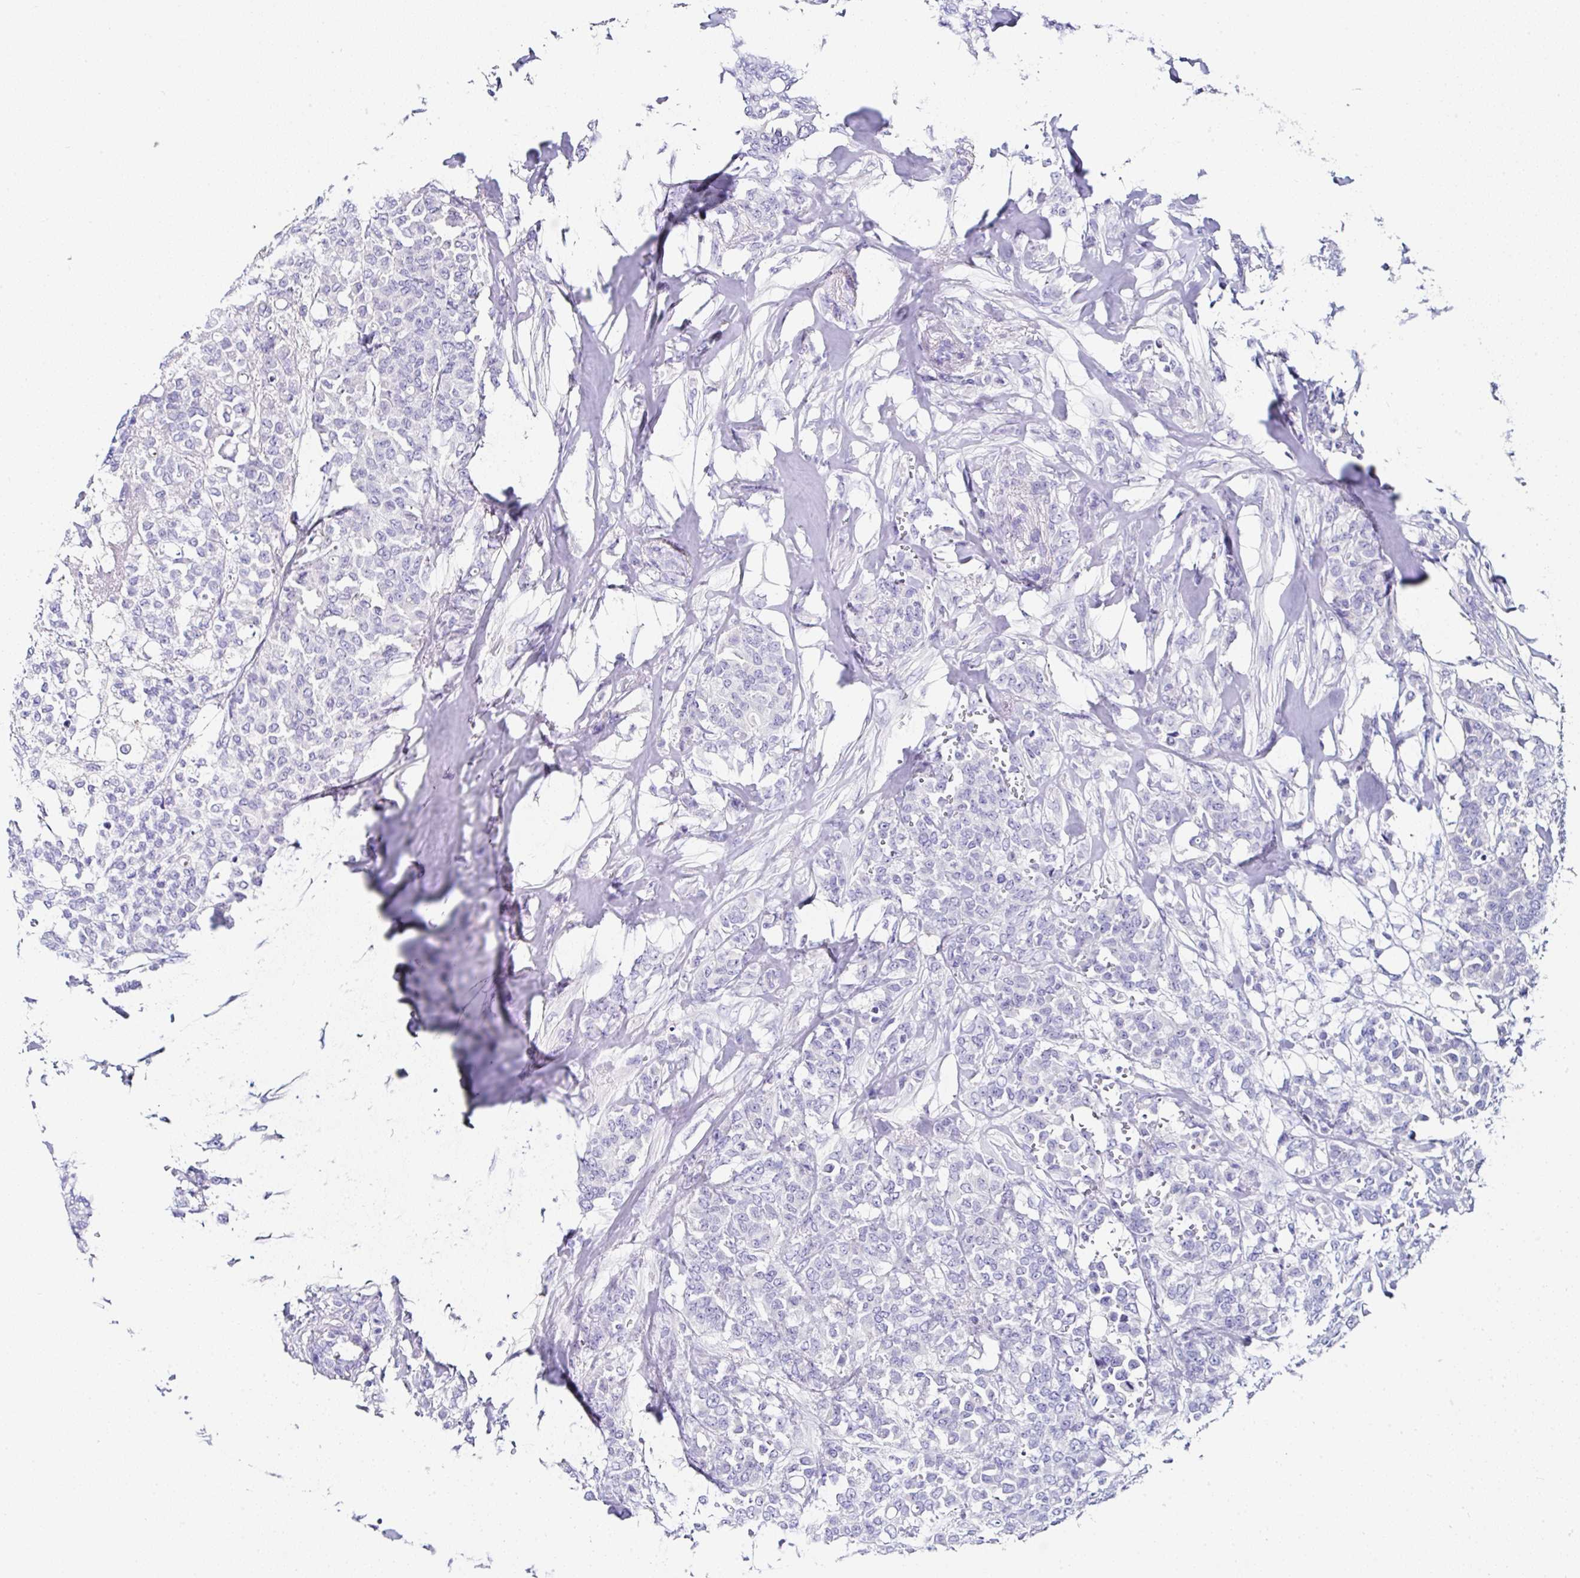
{"staining": {"intensity": "negative", "quantity": "none", "location": "none"}, "tissue": "breast cancer", "cell_type": "Tumor cells", "image_type": "cancer", "snomed": [{"axis": "morphology", "description": "Lobular carcinoma"}, {"axis": "topography", "description": "Breast"}], "caption": "Human lobular carcinoma (breast) stained for a protein using immunohistochemistry demonstrates no expression in tumor cells.", "gene": "UGT3A1", "patient": {"sex": "female", "age": 91}}